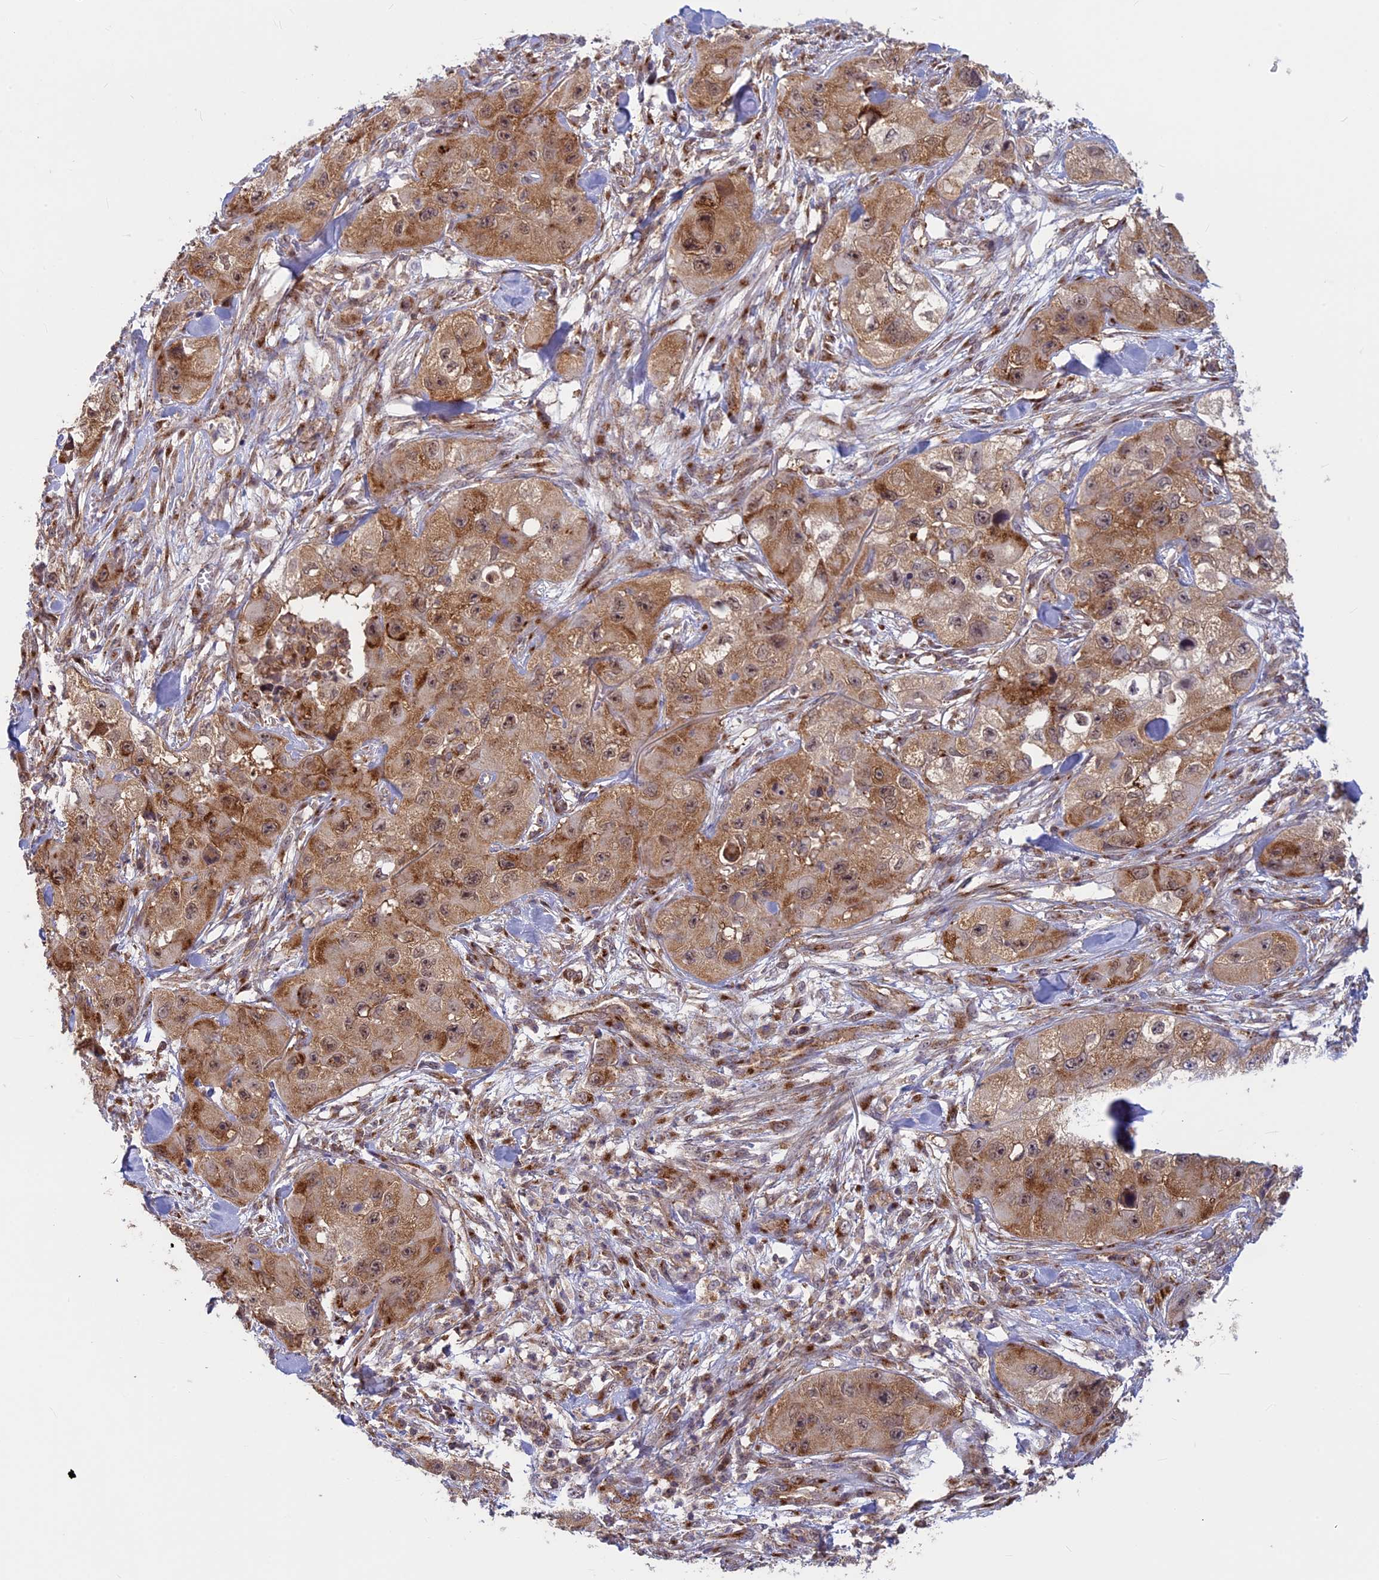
{"staining": {"intensity": "moderate", "quantity": ">75%", "location": "cytoplasmic/membranous"}, "tissue": "skin cancer", "cell_type": "Tumor cells", "image_type": "cancer", "snomed": [{"axis": "morphology", "description": "Squamous cell carcinoma, NOS"}, {"axis": "topography", "description": "Skin"}, {"axis": "topography", "description": "Subcutis"}], "caption": "This is a micrograph of immunohistochemistry staining of skin cancer, which shows moderate expression in the cytoplasmic/membranous of tumor cells.", "gene": "CLINT1", "patient": {"sex": "male", "age": 73}}